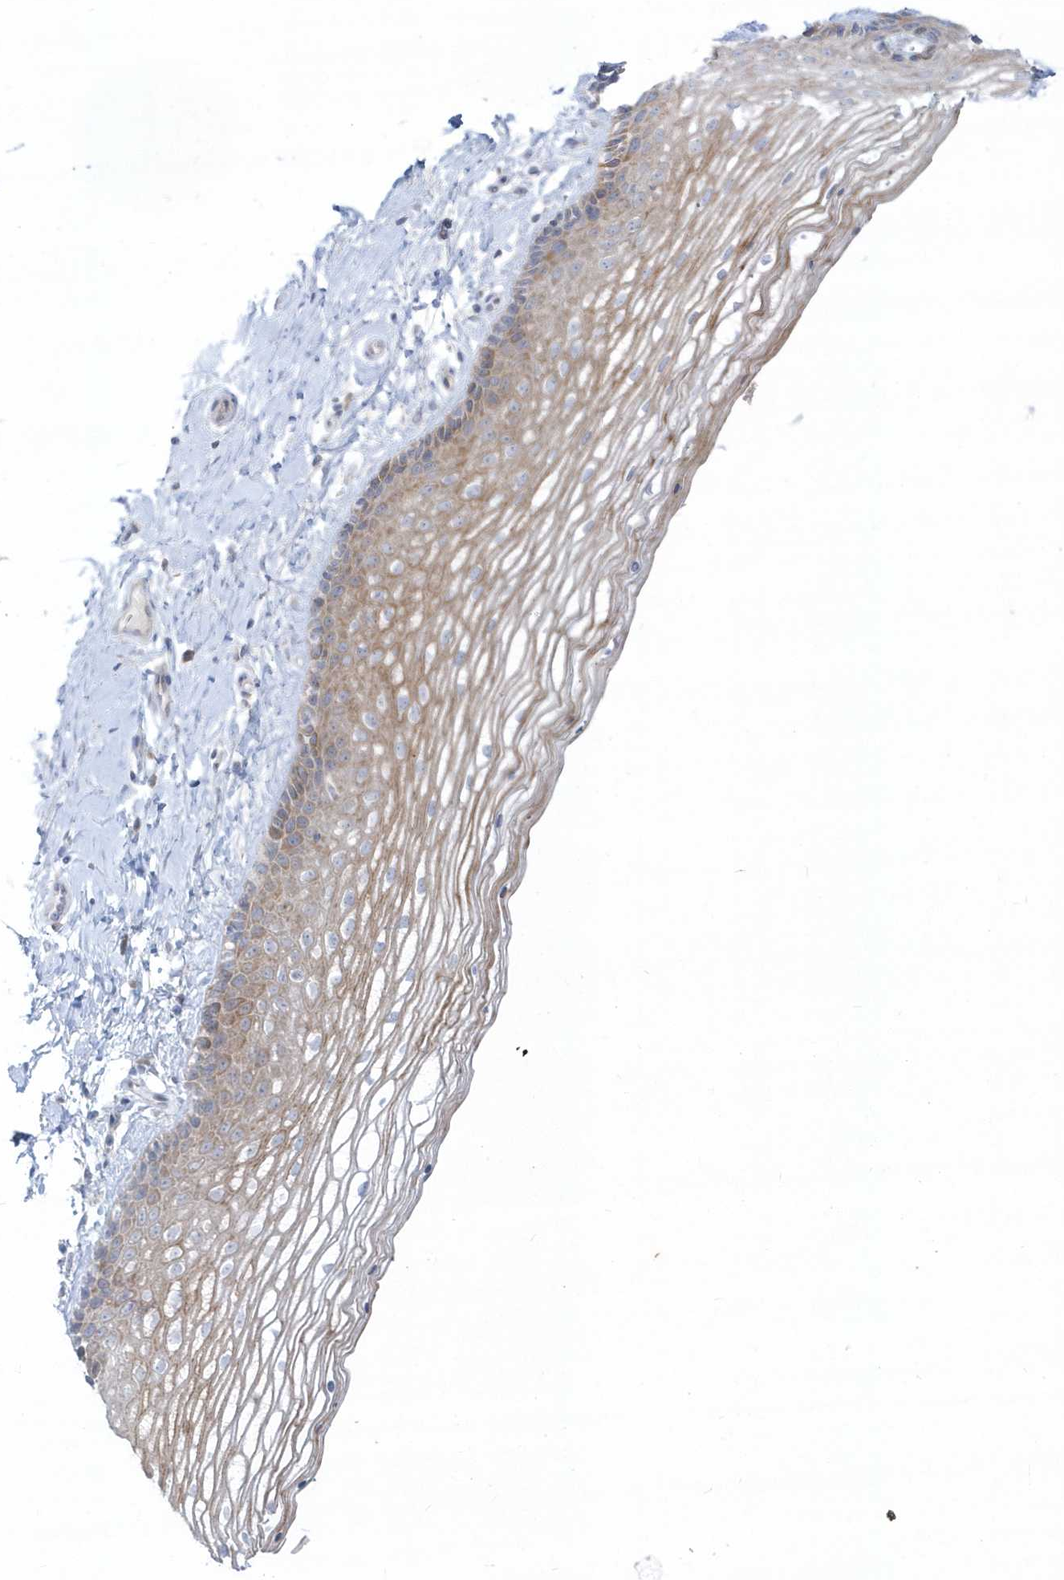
{"staining": {"intensity": "moderate", "quantity": ">75%", "location": "cytoplasmic/membranous"}, "tissue": "vagina", "cell_type": "Squamous epithelial cells", "image_type": "normal", "snomed": [{"axis": "morphology", "description": "Normal tissue, NOS"}, {"axis": "topography", "description": "Vagina"}], "caption": "A photomicrograph of human vagina stained for a protein exhibits moderate cytoplasmic/membranous brown staining in squamous epithelial cells. (Stains: DAB (3,3'-diaminobenzidine) in brown, nuclei in blue, Microscopy: brightfield microscopy at high magnification).", "gene": "LARS1", "patient": {"sex": "female", "age": 46}}